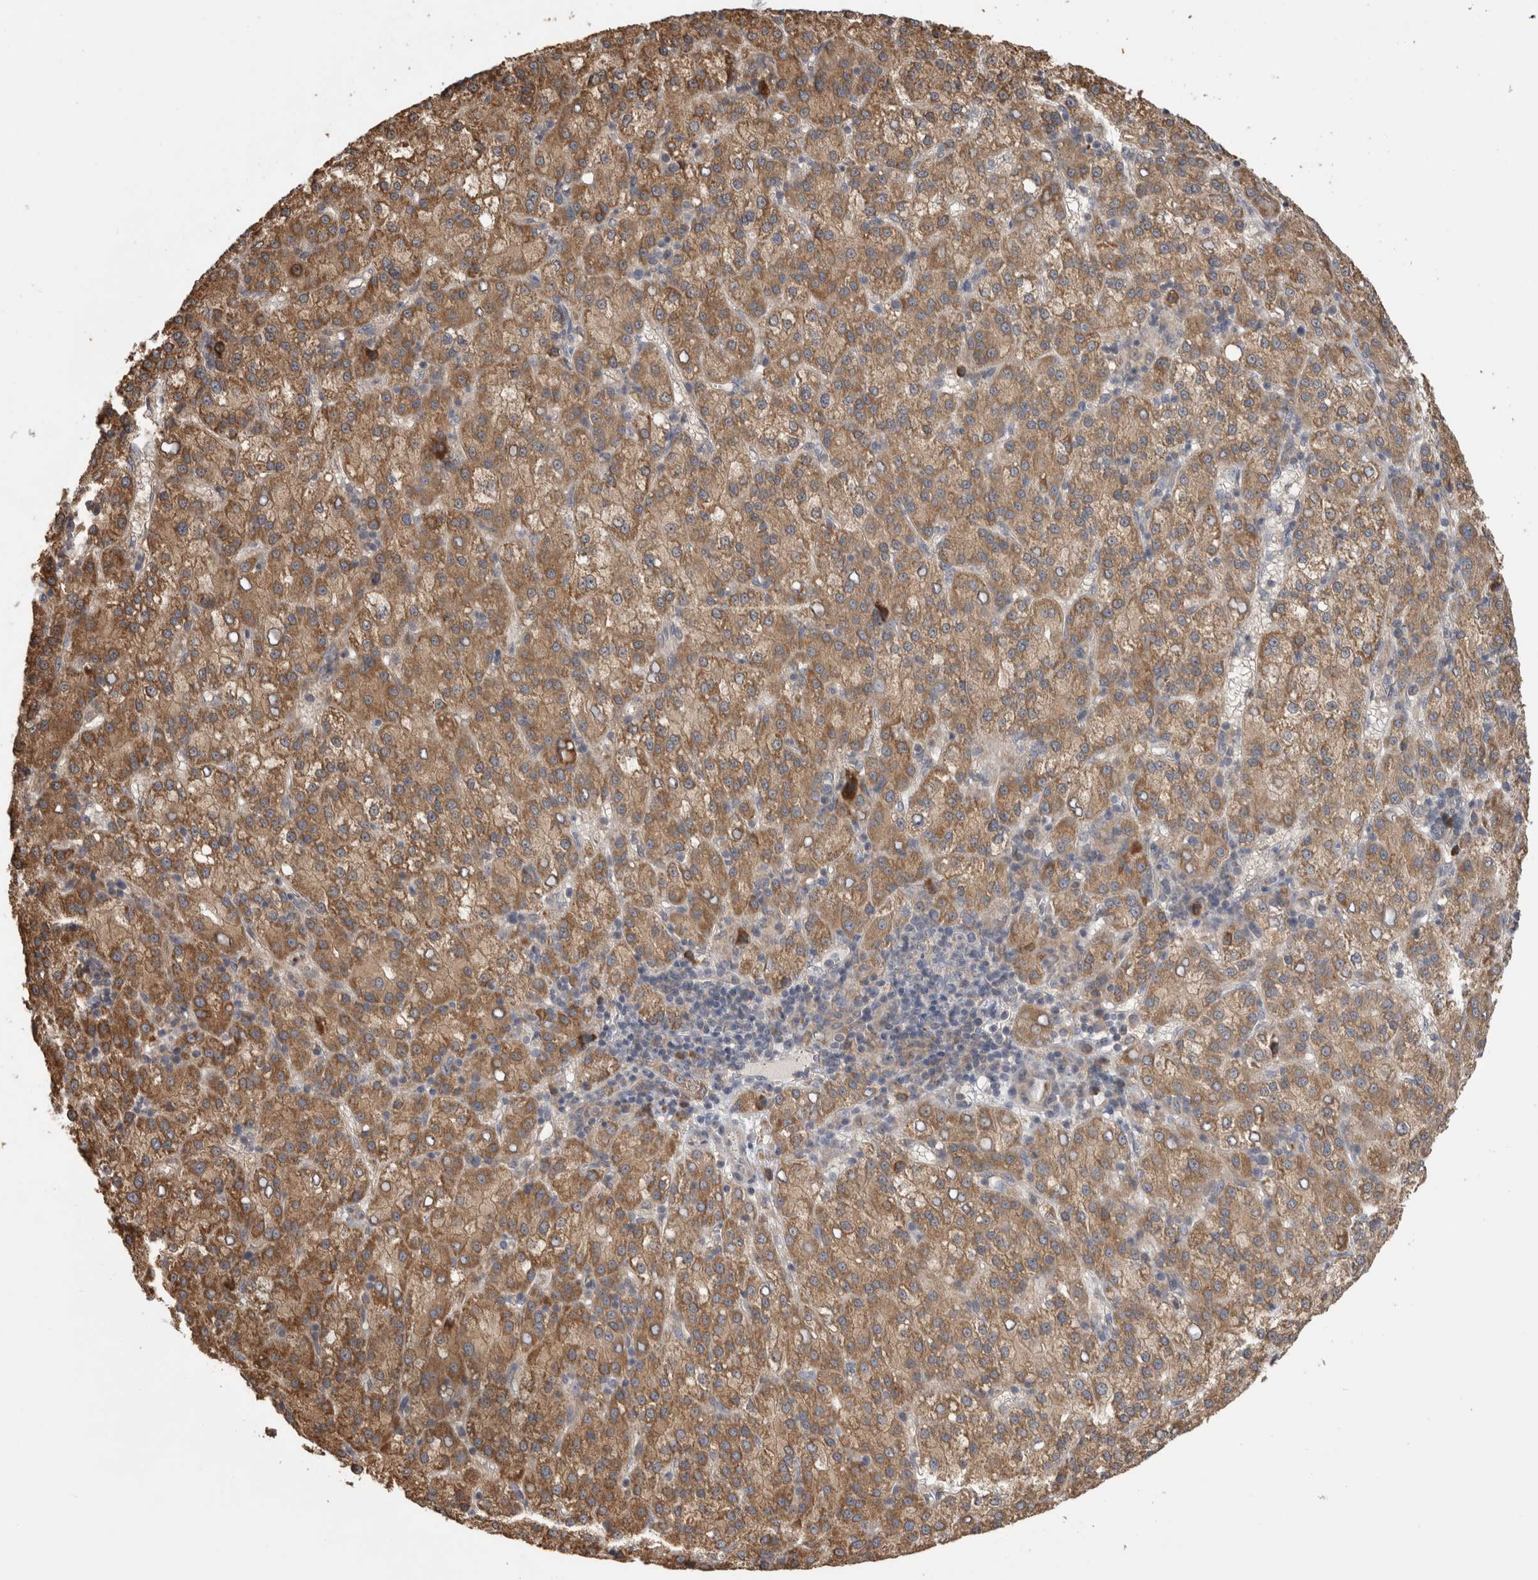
{"staining": {"intensity": "moderate", "quantity": ">75%", "location": "cytoplasmic/membranous"}, "tissue": "liver cancer", "cell_type": "Tumor cells", "image_type": "cancer", "snomed": [{"axis": "morphology", "description": "Carcinoma, Hepatocellular, NOS"}, {"axis": "topography", "description": "Liver"}], "caption": "The histopathology image demonstrates staining of liver hepatocellular carcinoma, revealing moderate cytoplasmic/membranous protein staining (brown color) within tumor cells.", "gene": "TBCE", "patient": {"sex": "female", "age": 58}}